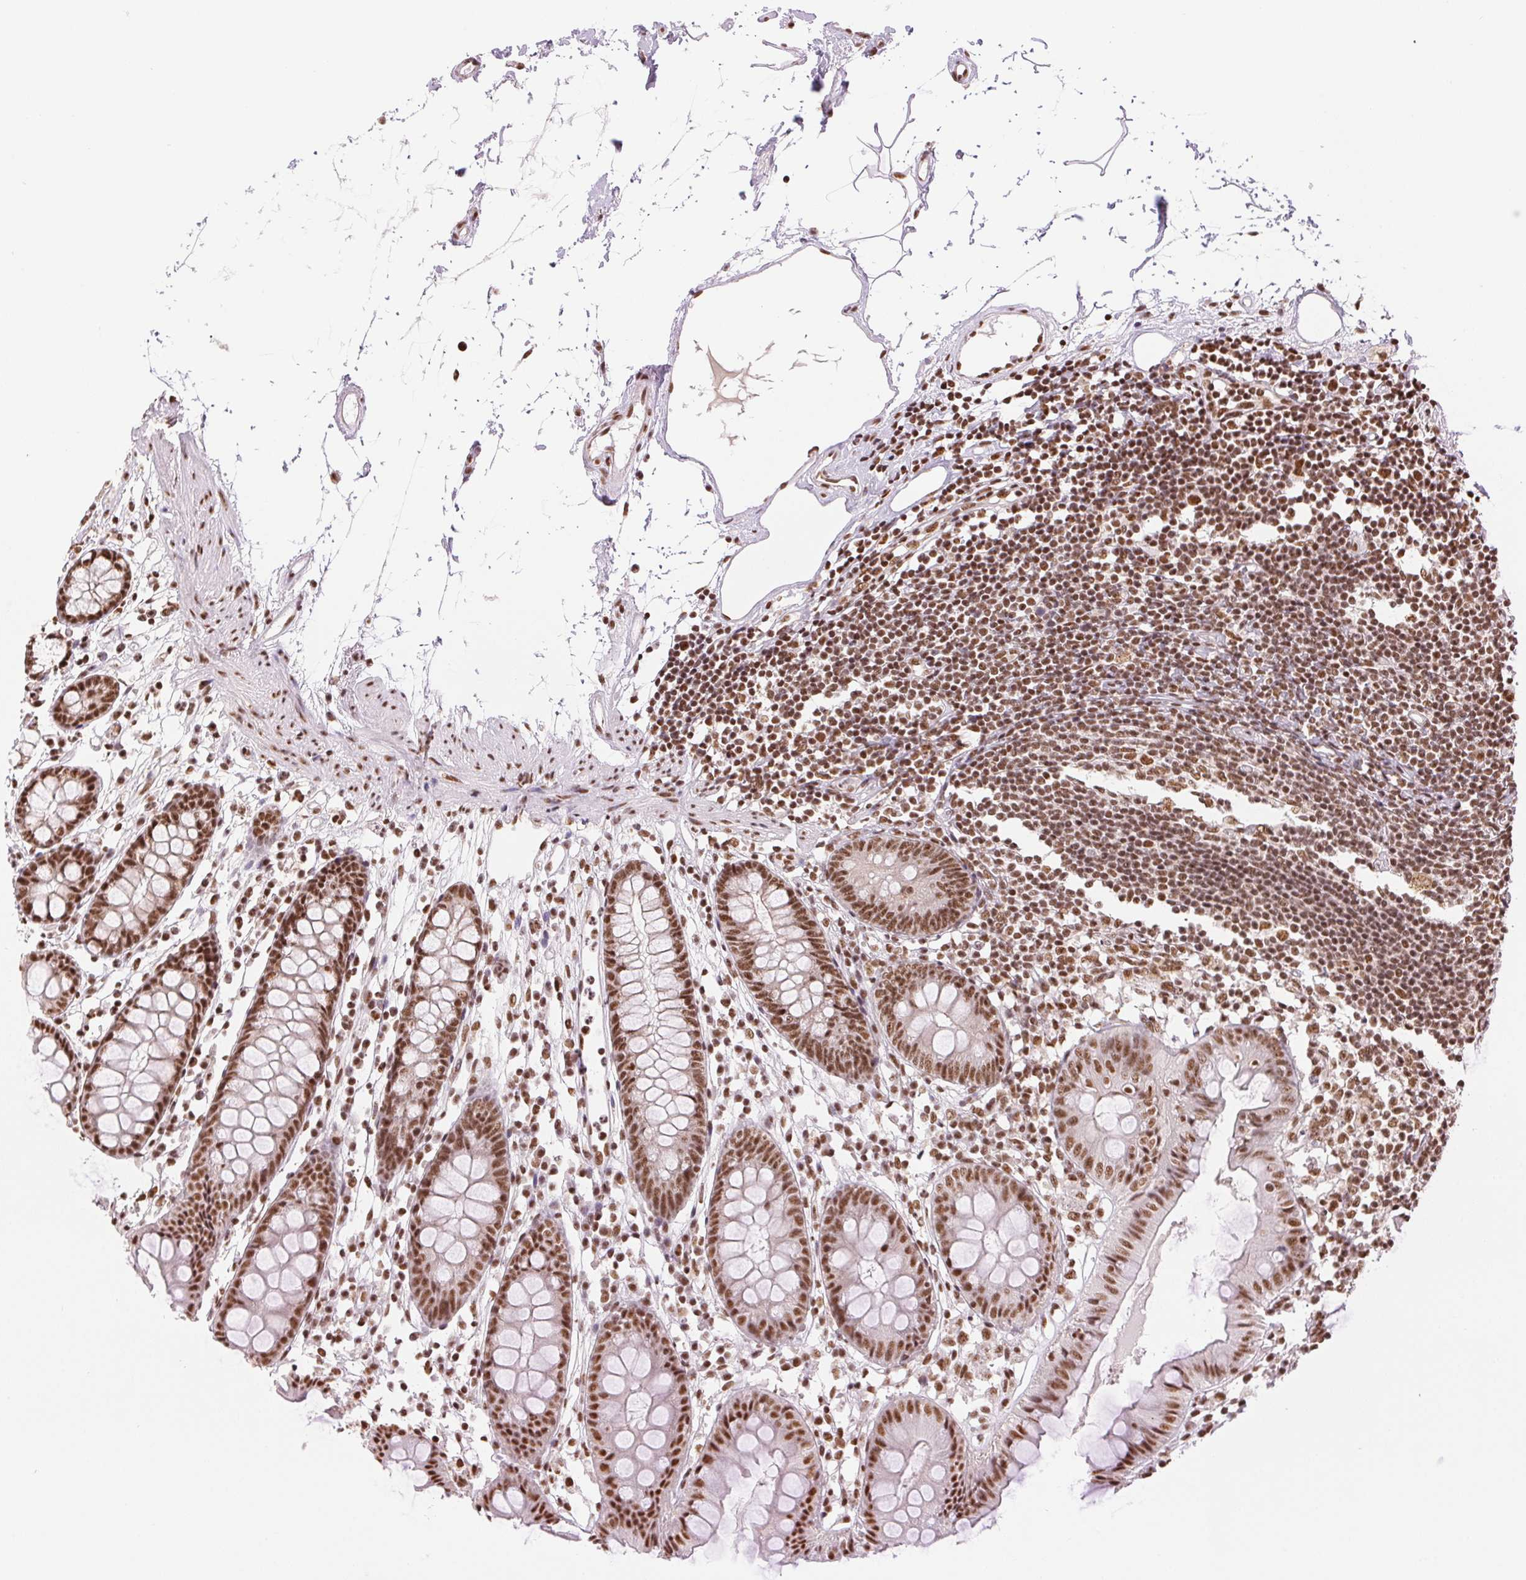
{"staining": {"intensity": "moderate", "quantity": ">75%", "location": "nuclear"}, "tissue": "colon", "cell_type": "Endothelial cells", "image_type": "normal", "snomed": [{"axis": "morphology", "description": "Normal tissue, NOS"}, {"axis": "topography", "description": "Colon"}], "caption": "Immunohistochemistry (DAB (3,3'-diaminobenzidine)) staining of unremarkable human colon demonstrates moderate nuclear protein staining in approximately >75% of endothelial cells. (DAB (3,3'-diaminobenzidine) = brown stain, brightfield microscopy at high magnification).", "gene": "IK", "patient": {"sex": "female", "age": 84}}